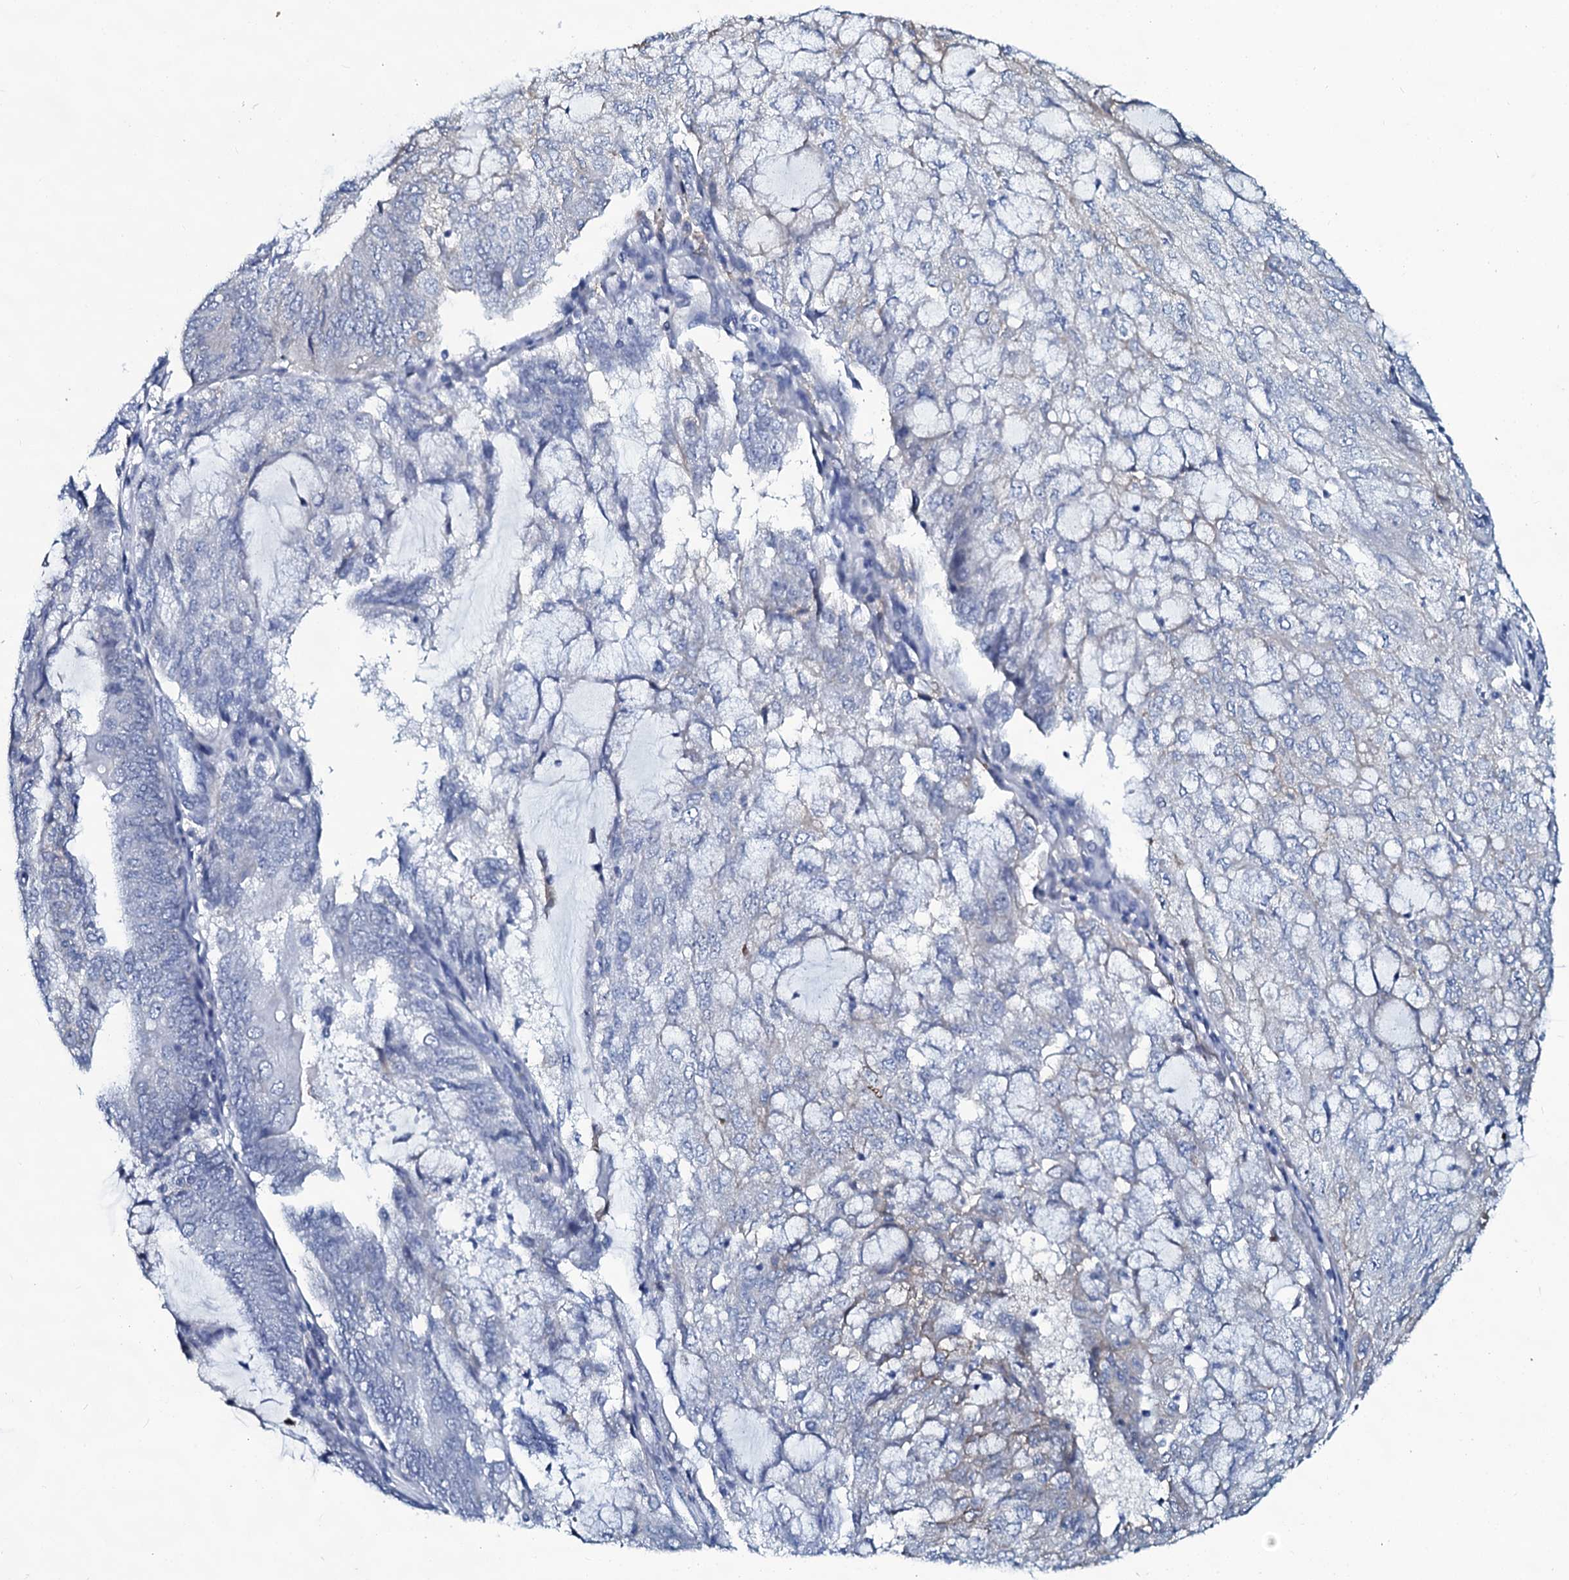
{"staining": {"intensity": "negative", "quantity": "none", "location": "none"}, "tissue": "endometrial cancer", "cell_type": "Tumor cells", "image_type": "cancer", "snomed": [{"axis": "morphology", "description": "Adenocarcinoma, NOS"}, {"axis": "topography", "description": "Endometrium"}], "caption": "Protein analysis of adenocarcinoma (endometrial) displays no significant positivity in tumor cells.", "gene": "SLC4A7", "patient": {"sex": "female", "age": 81}}